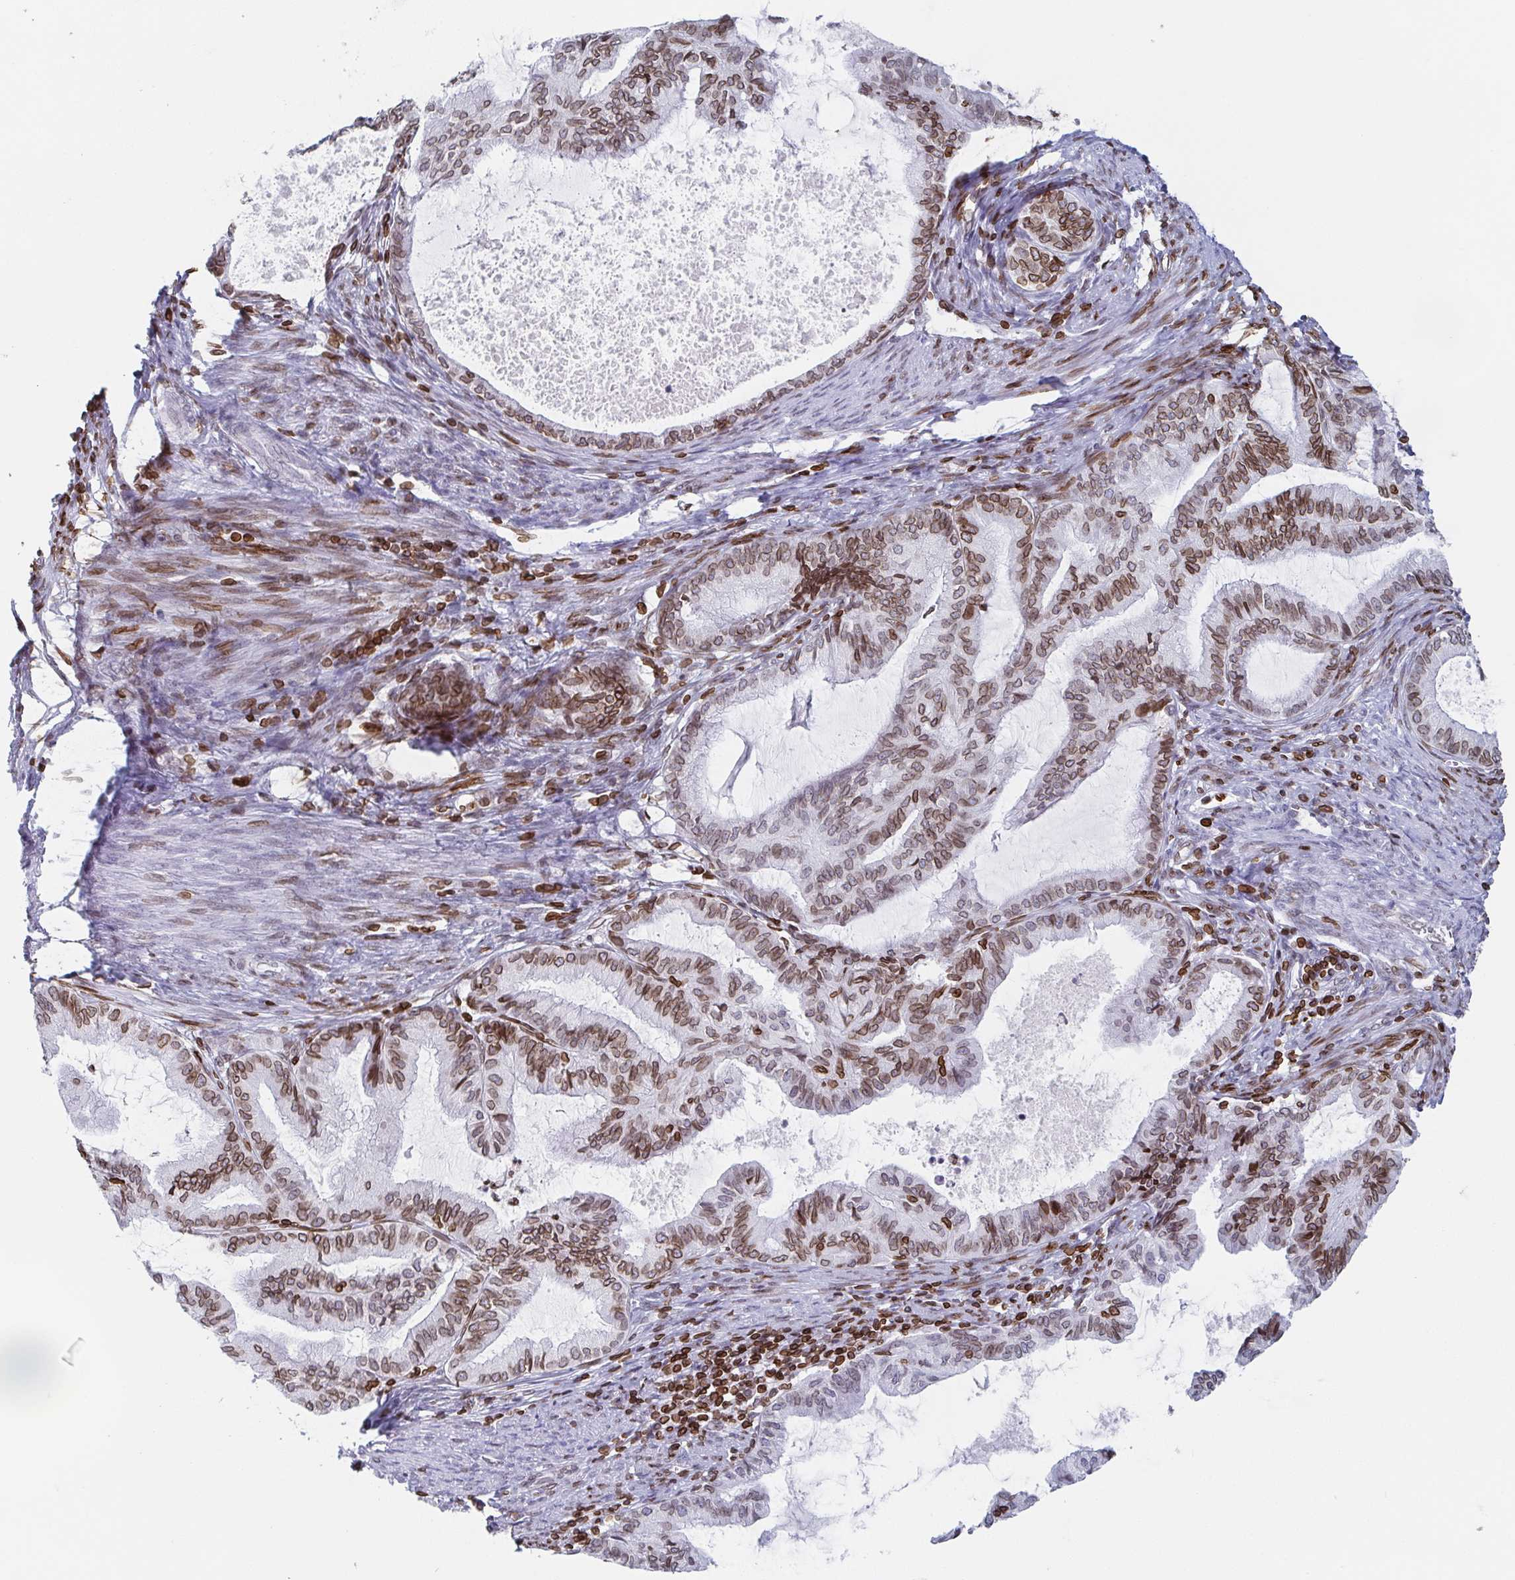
{"staining": {"intensity": "moderate", "quantity": ">75%", "location": "cytoplasmic/membranous,nuclear"}, "tissue": "endometrial cancer", "cell_type": "Tumor cells", "image_type": "cancer", "snomed": [{"axis": "morphology", "description": "Adenocarcinoma, NOS"}, {"axis": "topography", "description": "Endometrium"}], "caption": "There is medium levels of moderate cytoplasmic/membranous and nuclear expression in tumor cells of adenocarcinoma (endometrial), as demonstrated by immunohistochemical staining (brown color).", "gene": "BTBD7", "patient": {"sex": "female", "age": 86}}